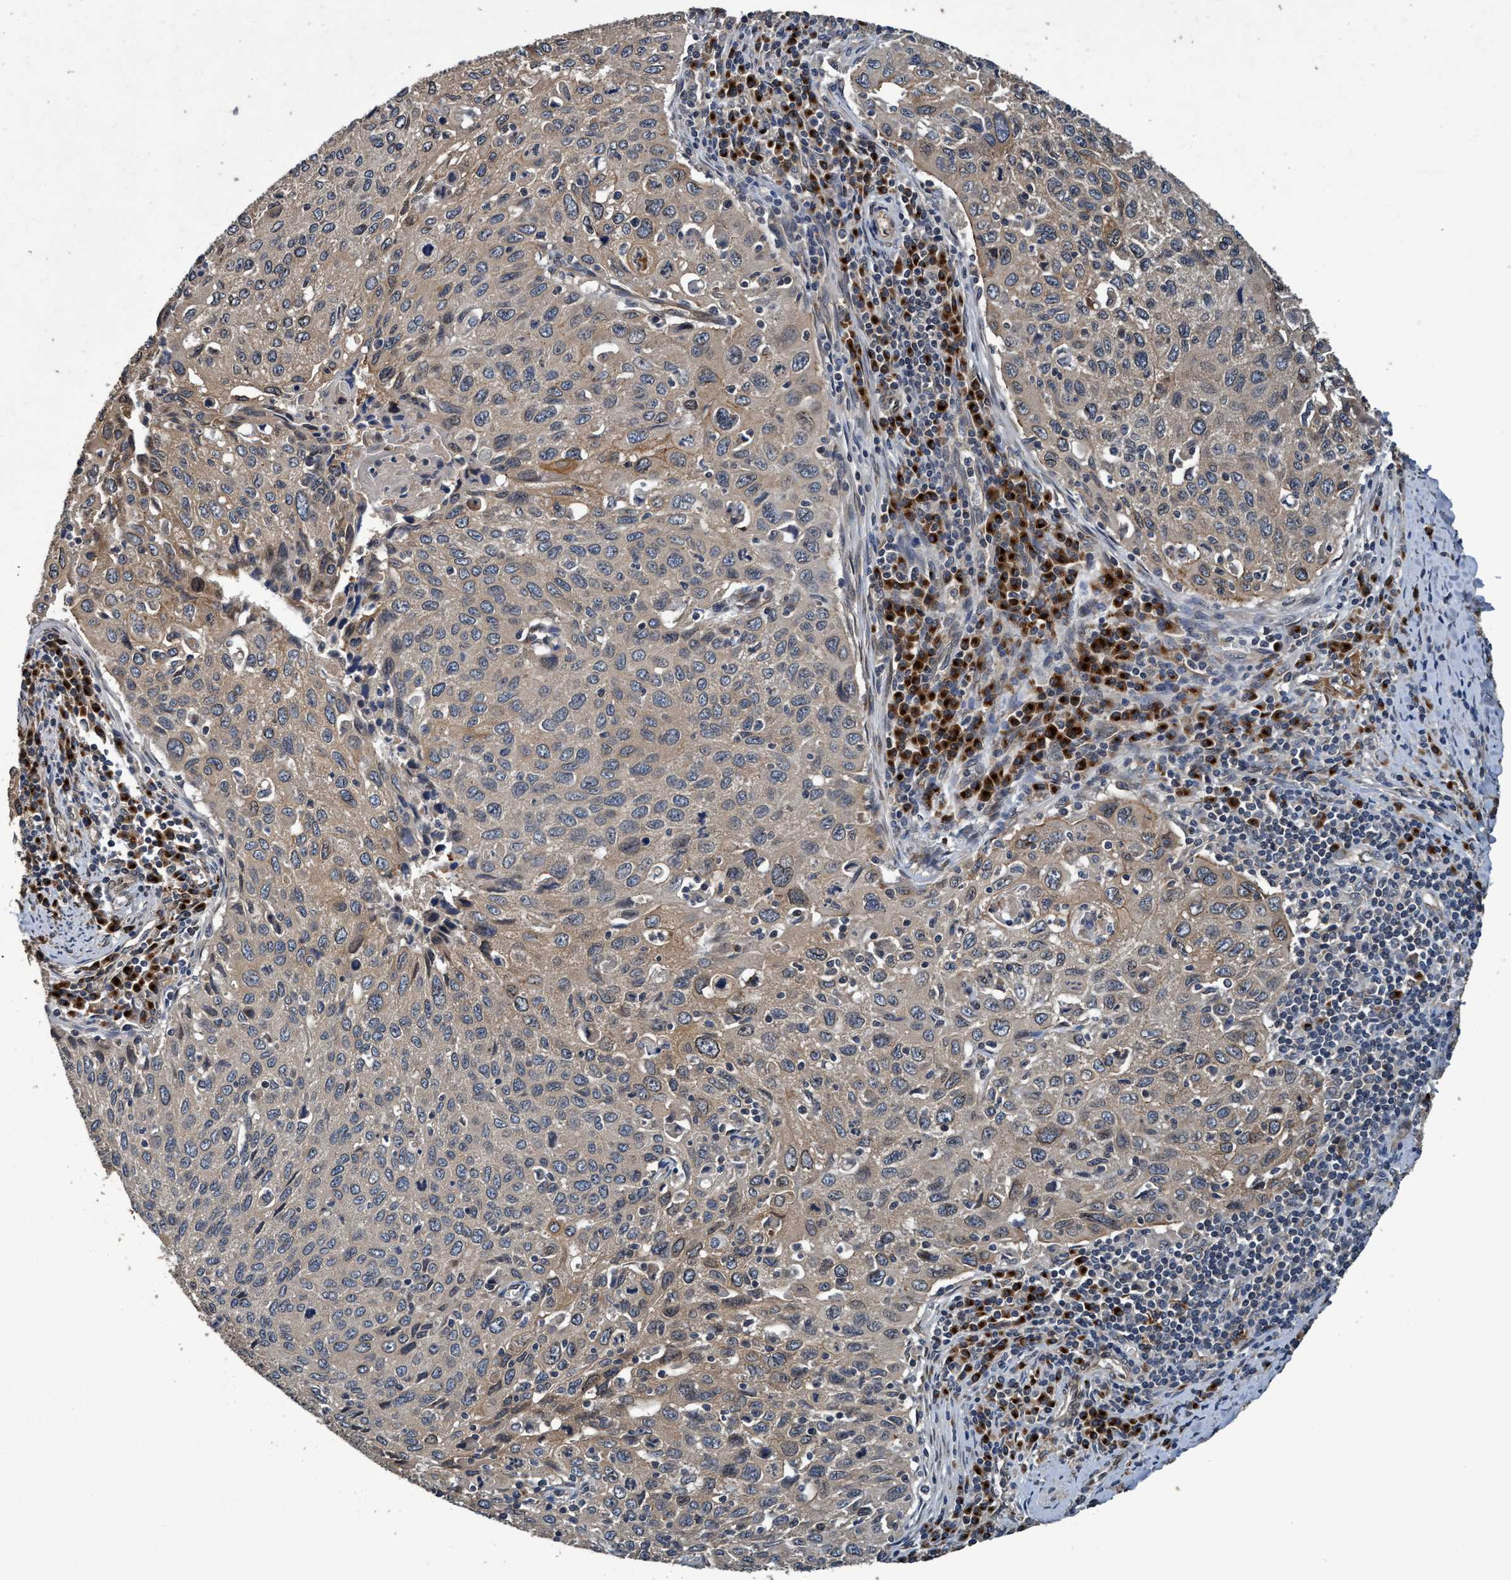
{"staining": {"intensity": "weak", "quantity": "25%-75%", "location": "cytoplasmic/membranous"}, "tissue": "cervical cancer", "cell_type": "Tumor cells", "image_type": "cancer", "snomed": [{"axis": "morphology", "description": "Squamous cell carcinoma, NOS"}, {"axis": "topography", "description": "Cervix"}], "caption": "IHC (DAB) staining of cervical squamous cell carcinoma shows weak cytoplasmic/membranous protein staining in approximately 25%-75% of tumor cells.", "gene": "MACC1", "patient": {"sex": "female", "age": 53}}